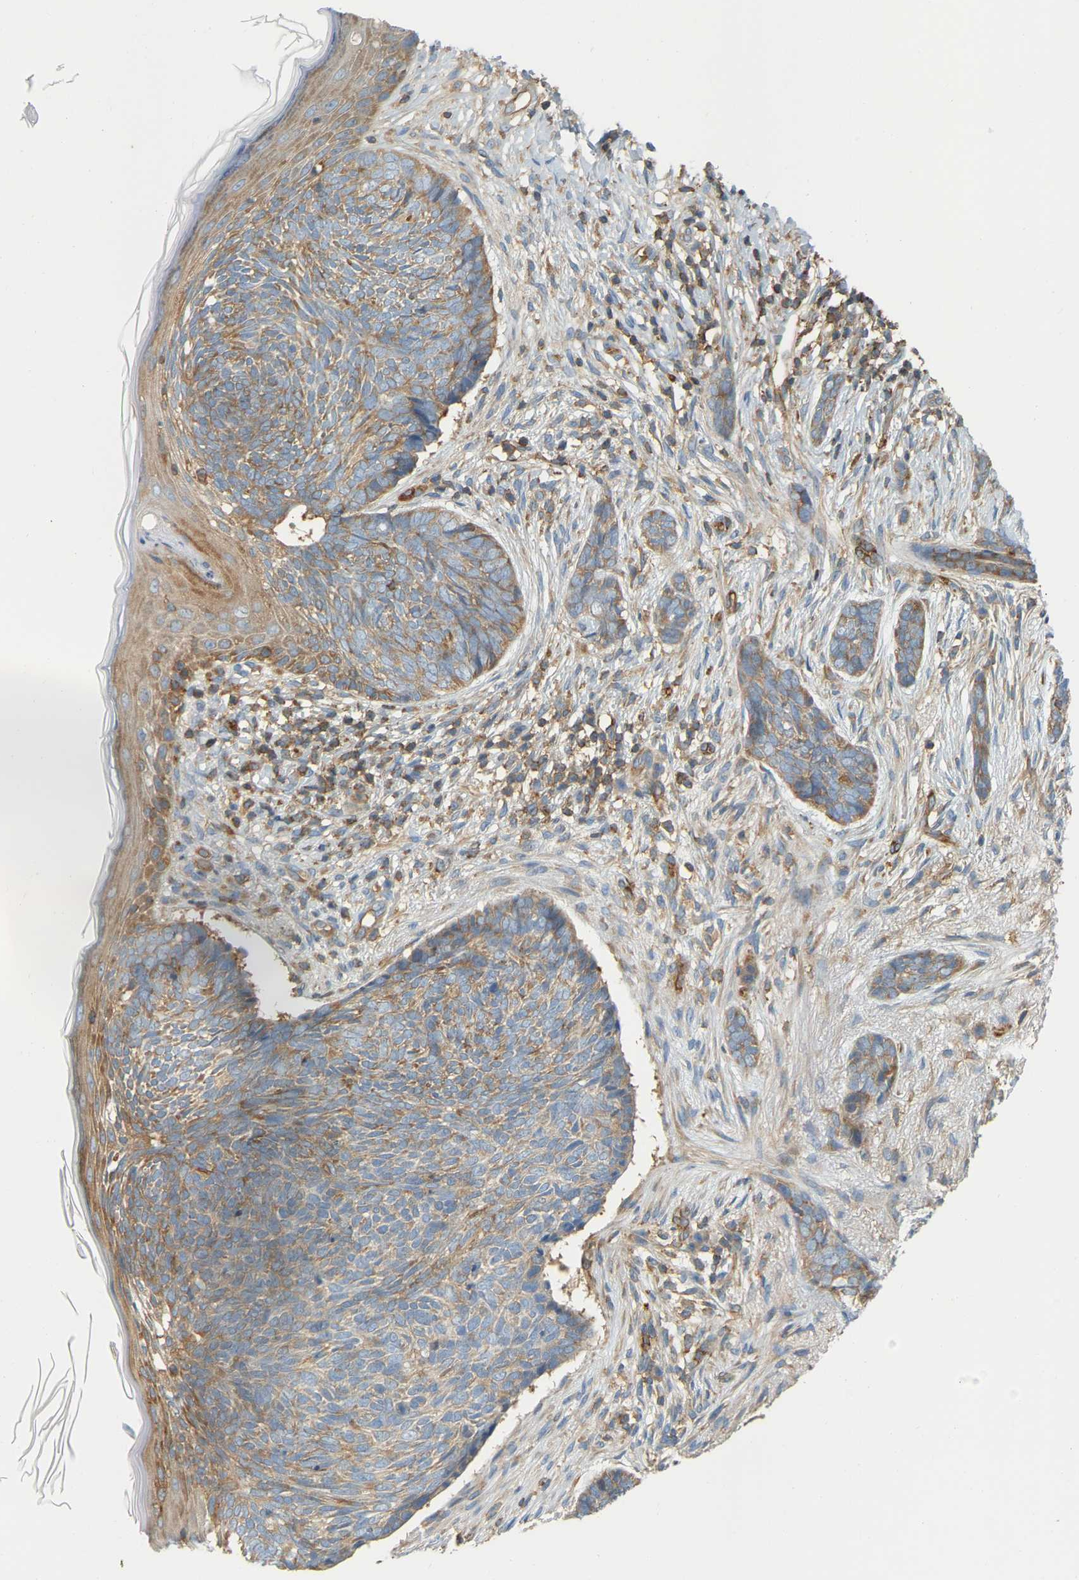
{"staining": {"intensity": "moderate", "quantity": ">75%", "location": "cytoplasmic/membranous"}, "tissue": "skin cancer", "cell_type": "Tumor cells", "image_type": "cancer", "snomed": [{"axis": "morphology", "description": "Basal cell carcinoma"}, {"axis": "topography", "description": "Skin"}], "caption": "Basal cell carcinoma (skin) was stained to show a protein in brown. There is medium levels of moderate cytoplasmic/membranous positivity in approximately >75% of tumor cells.", "gene": "AKAP13", "patient": {"sex": "female", "age": 84}}